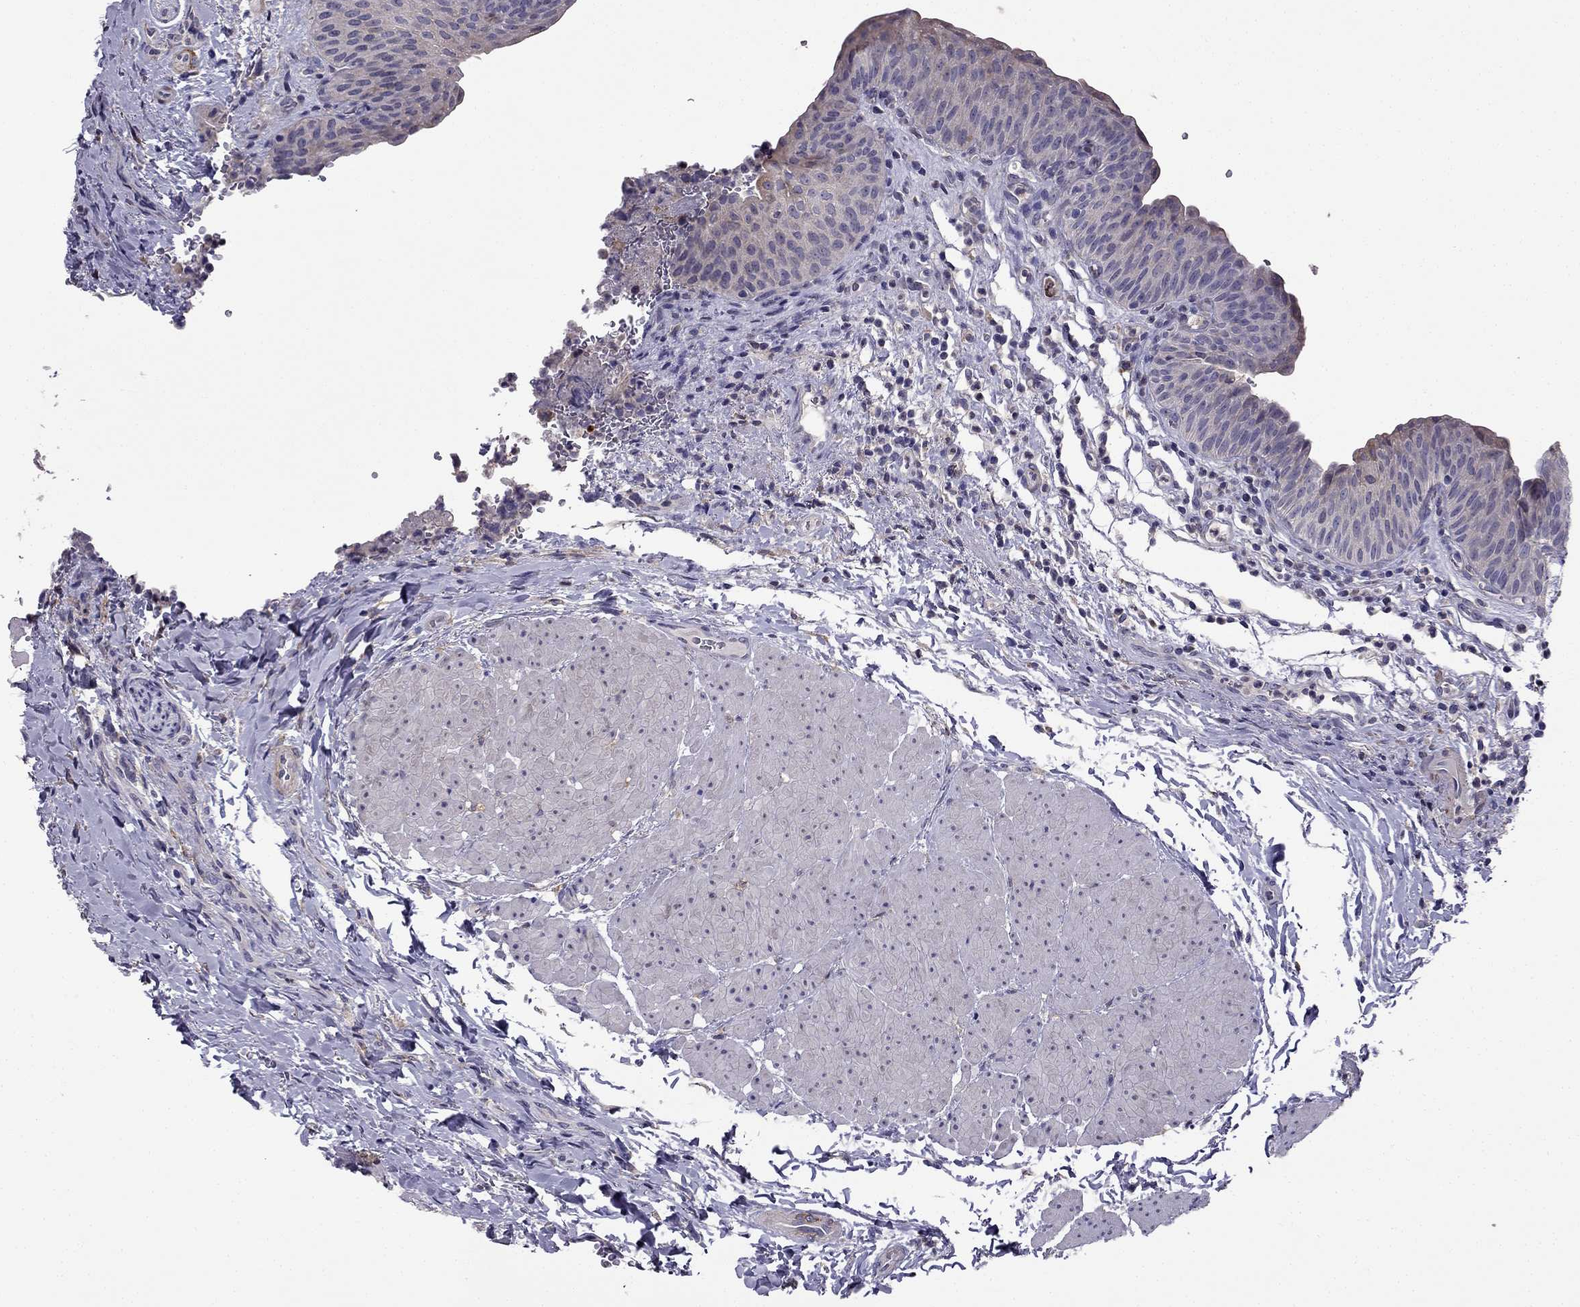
{"staining": {"intensity": "negative", "quantity": "none", "location": "none"}, "tissue": "urinary bladder", "cell_type": "Urothelial cells", "image_type": "normal", "snomed": [{"axis": "morphology", "description": "Normal tissue, NOS"}, {"axis": "topography", "description": "Urinary bladder"}], "caption": "Micrograph shows no protein expression in urothelial cells of normal urinary bladder. The staining is performed using DAB brown chromogen with nuclei counter-stained in using hematoxylin.", "gene": "CDH9", "patient": {"sex": "male", "age": 66}}